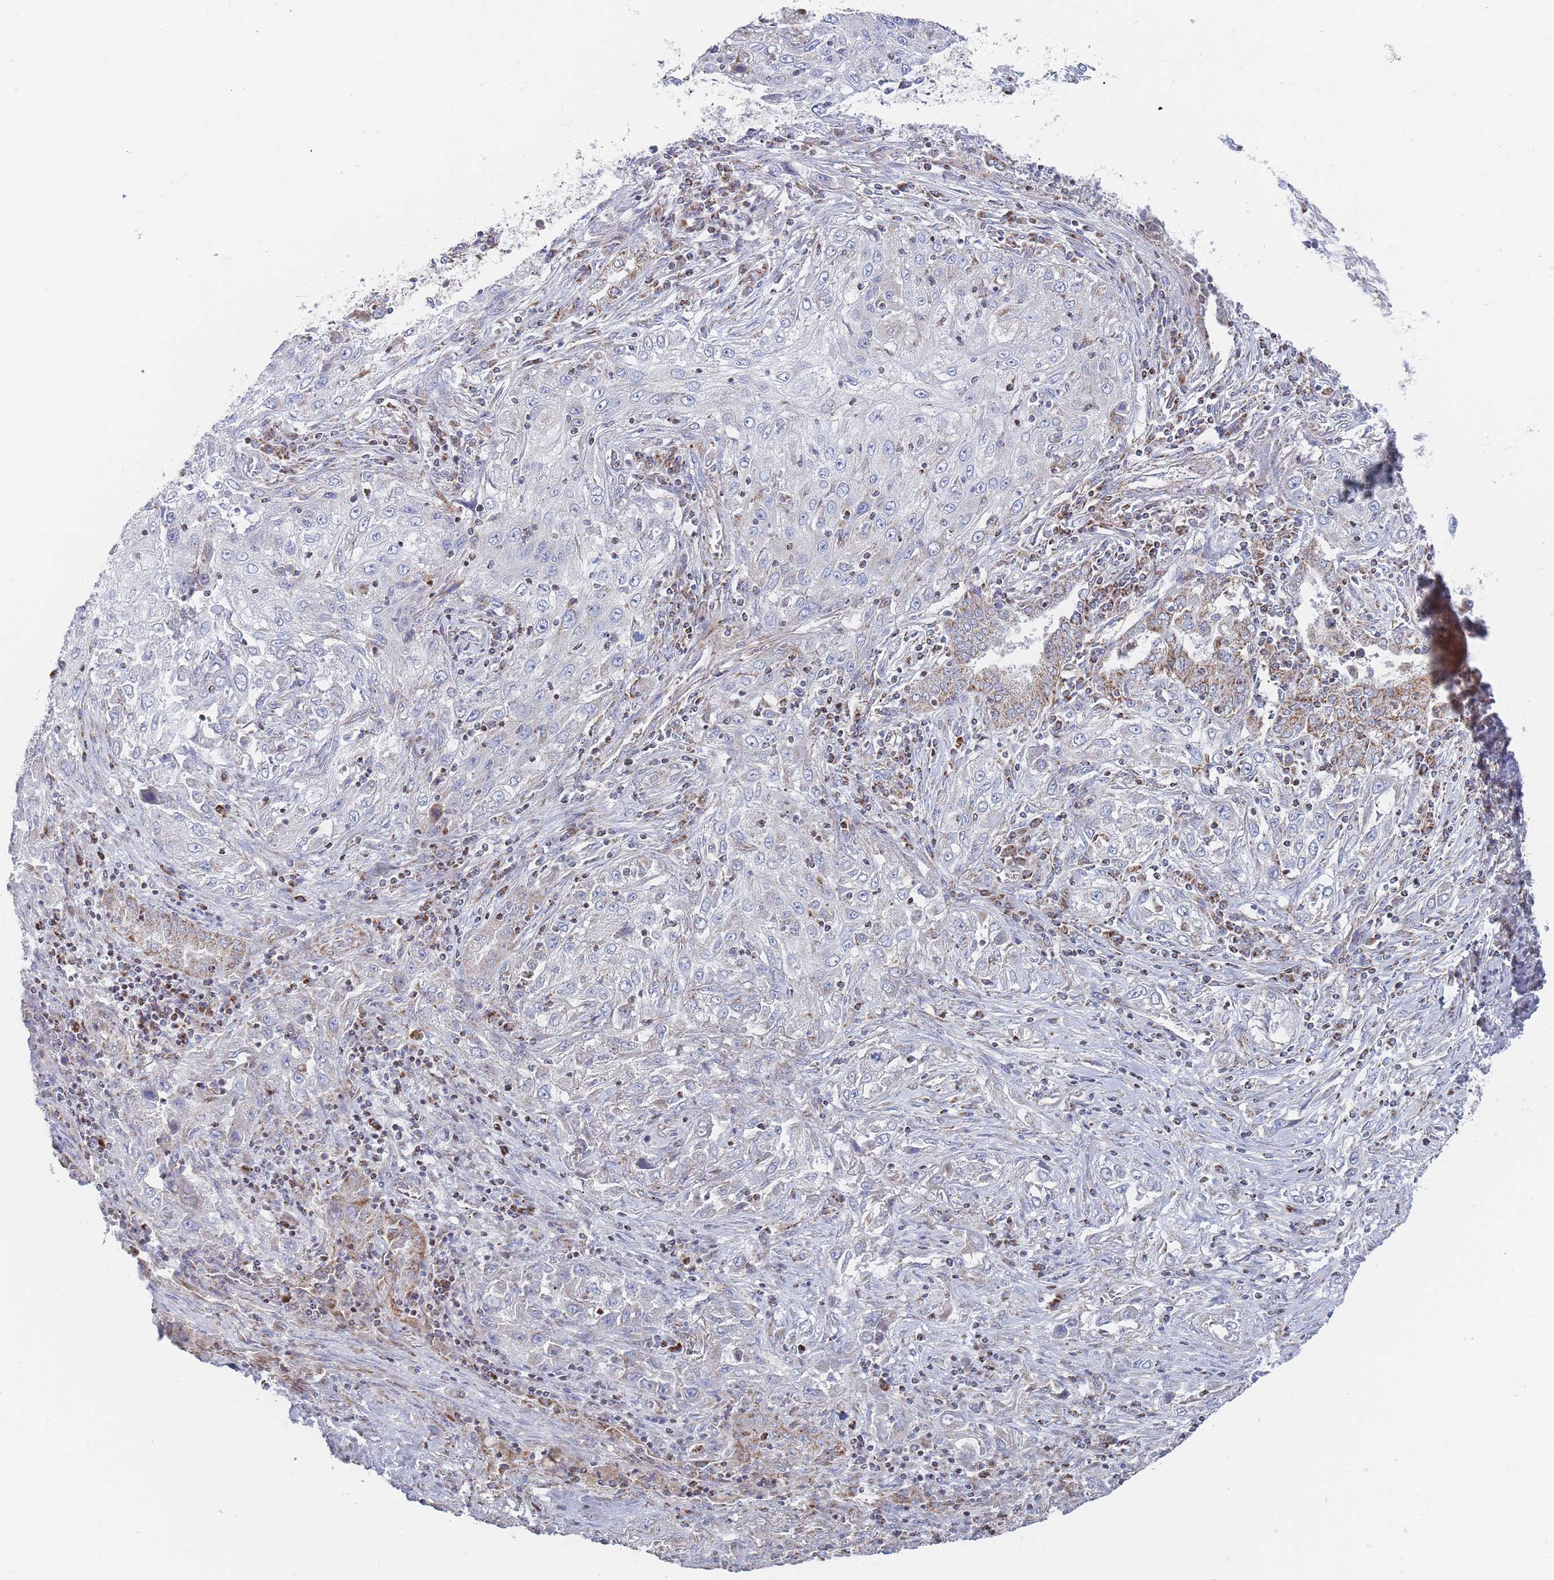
{"staining": {"intensity": "moderate", "quantity": "<25%", "location": "cytoplasmic/membranous"}, "tissue": "lung cancer", "cell_type": "Tumor cells", "image_type": "cancer", "snomed": [{"axis": "morphology", "description": "Squamous cell carcinoma, NOS"}, {"axis": "topography", "description": "Lung"}], "caption": "Tumor cells display low levels of moderate cytoplasmic/membranous staining in about <25% of cells in human lung squamous cell carcinoma.", "gene": "IKZF4", "patient": {"sex": "female", "age": 69}}